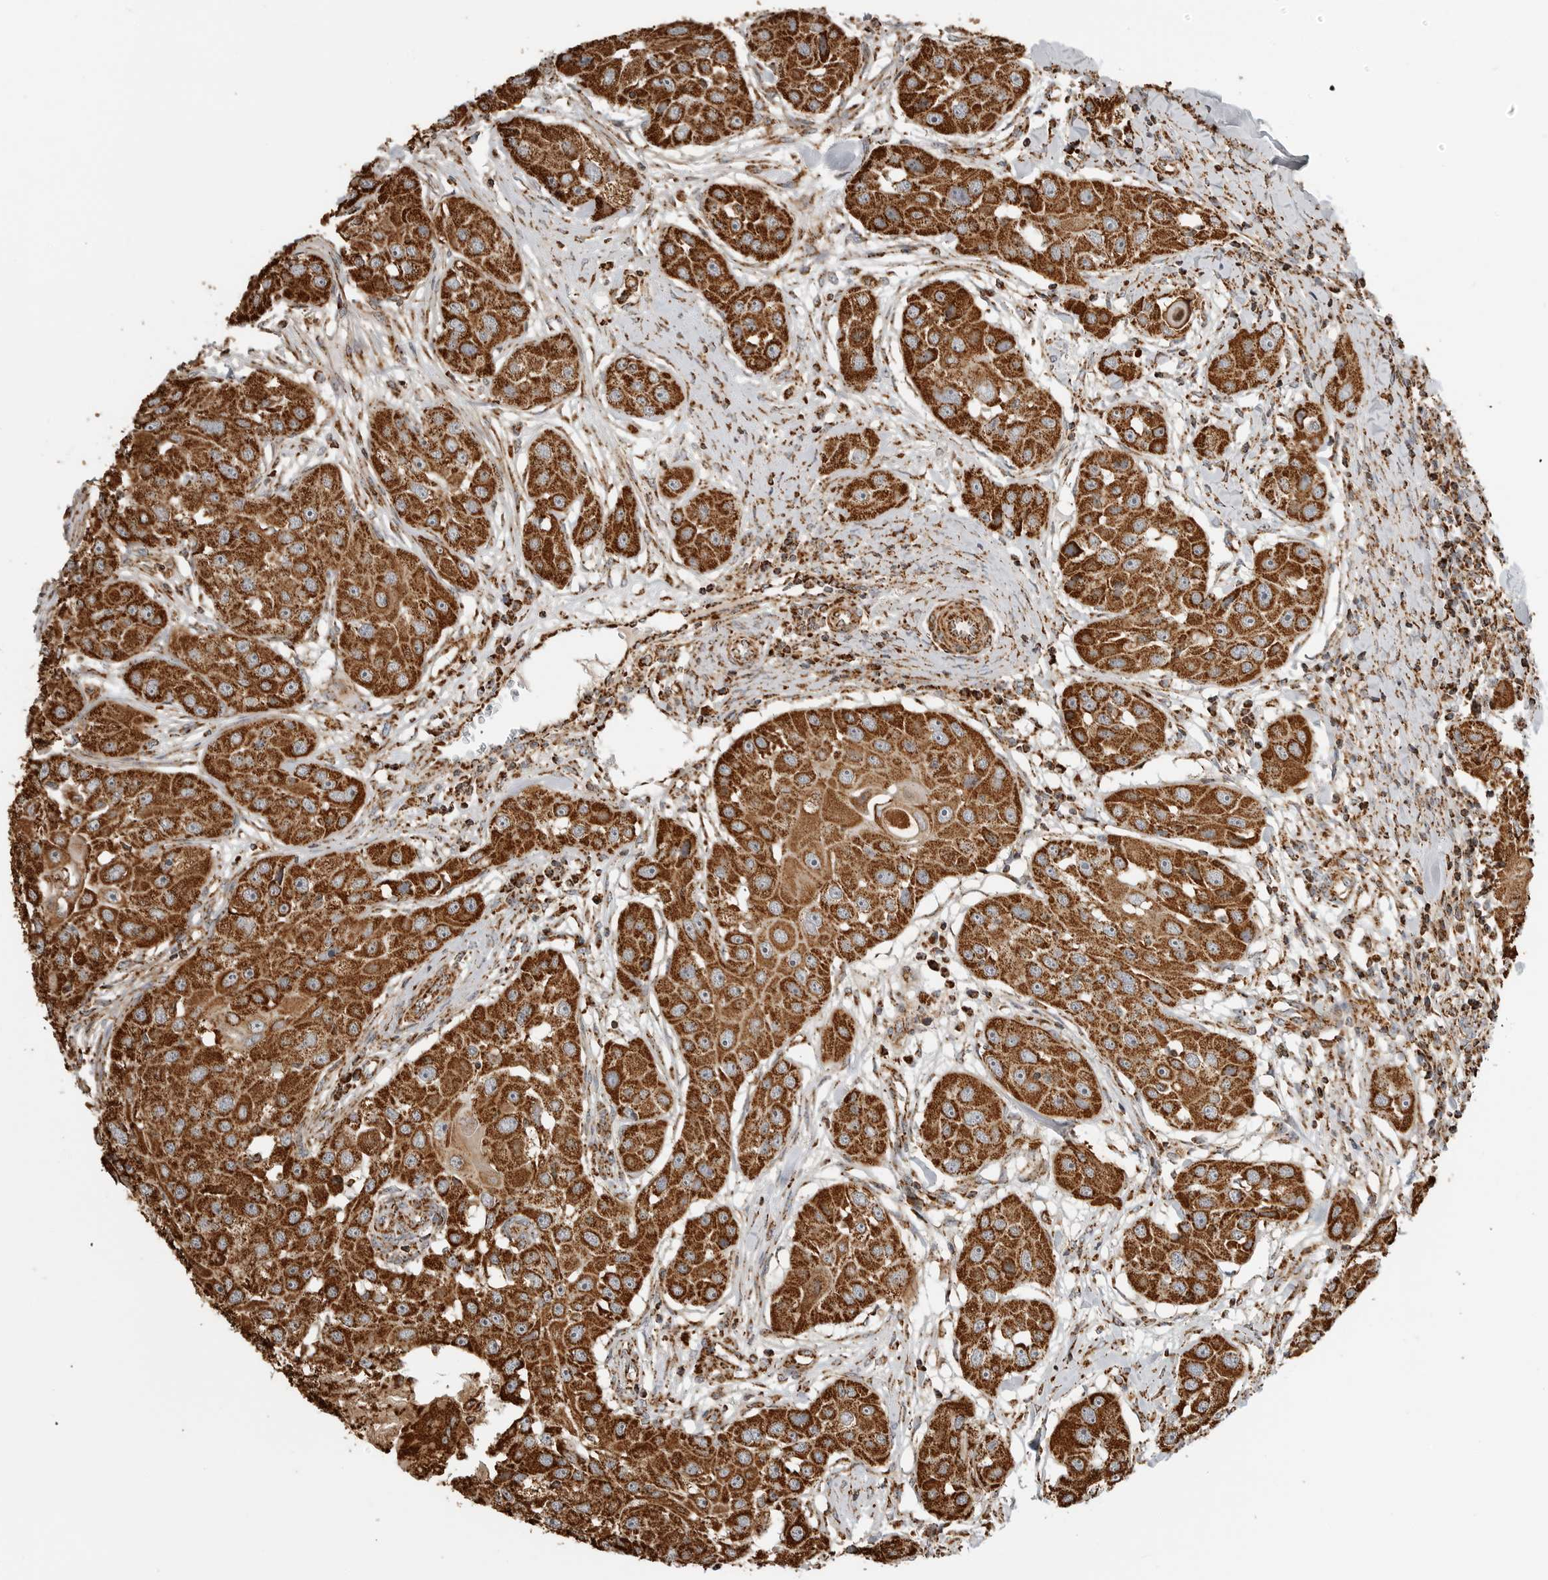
{"staining": {"intensity": "strong", "quantity": ">75%", "location": "cytoplasmic/membranous"}, "tissue": "head and neck cancer", "cell_type": "Tumor cells", "image_type": "cancer", "snomed": [{"axis": "morphology", "description": "Normal tissue, NOS"}, {"axis": "morphology", "description": "Squamous cell carcinoma, NOS"}, {"axis": "topography", "description": "Skeletal muscle"}, {"axis": "topography", "description": "Head-Neck"}], "caption": "Immunohistochemical staining of human squamous cell carcinoma (head and neck) reveals strong cytoplasmic/membranous protein expression in approximately >75% of tumor cells. Ihc stains the protein in brown and the nuclei are stained blue.", "gene": "BMP2K", "patient": {"sex": "male", "age": 51}}